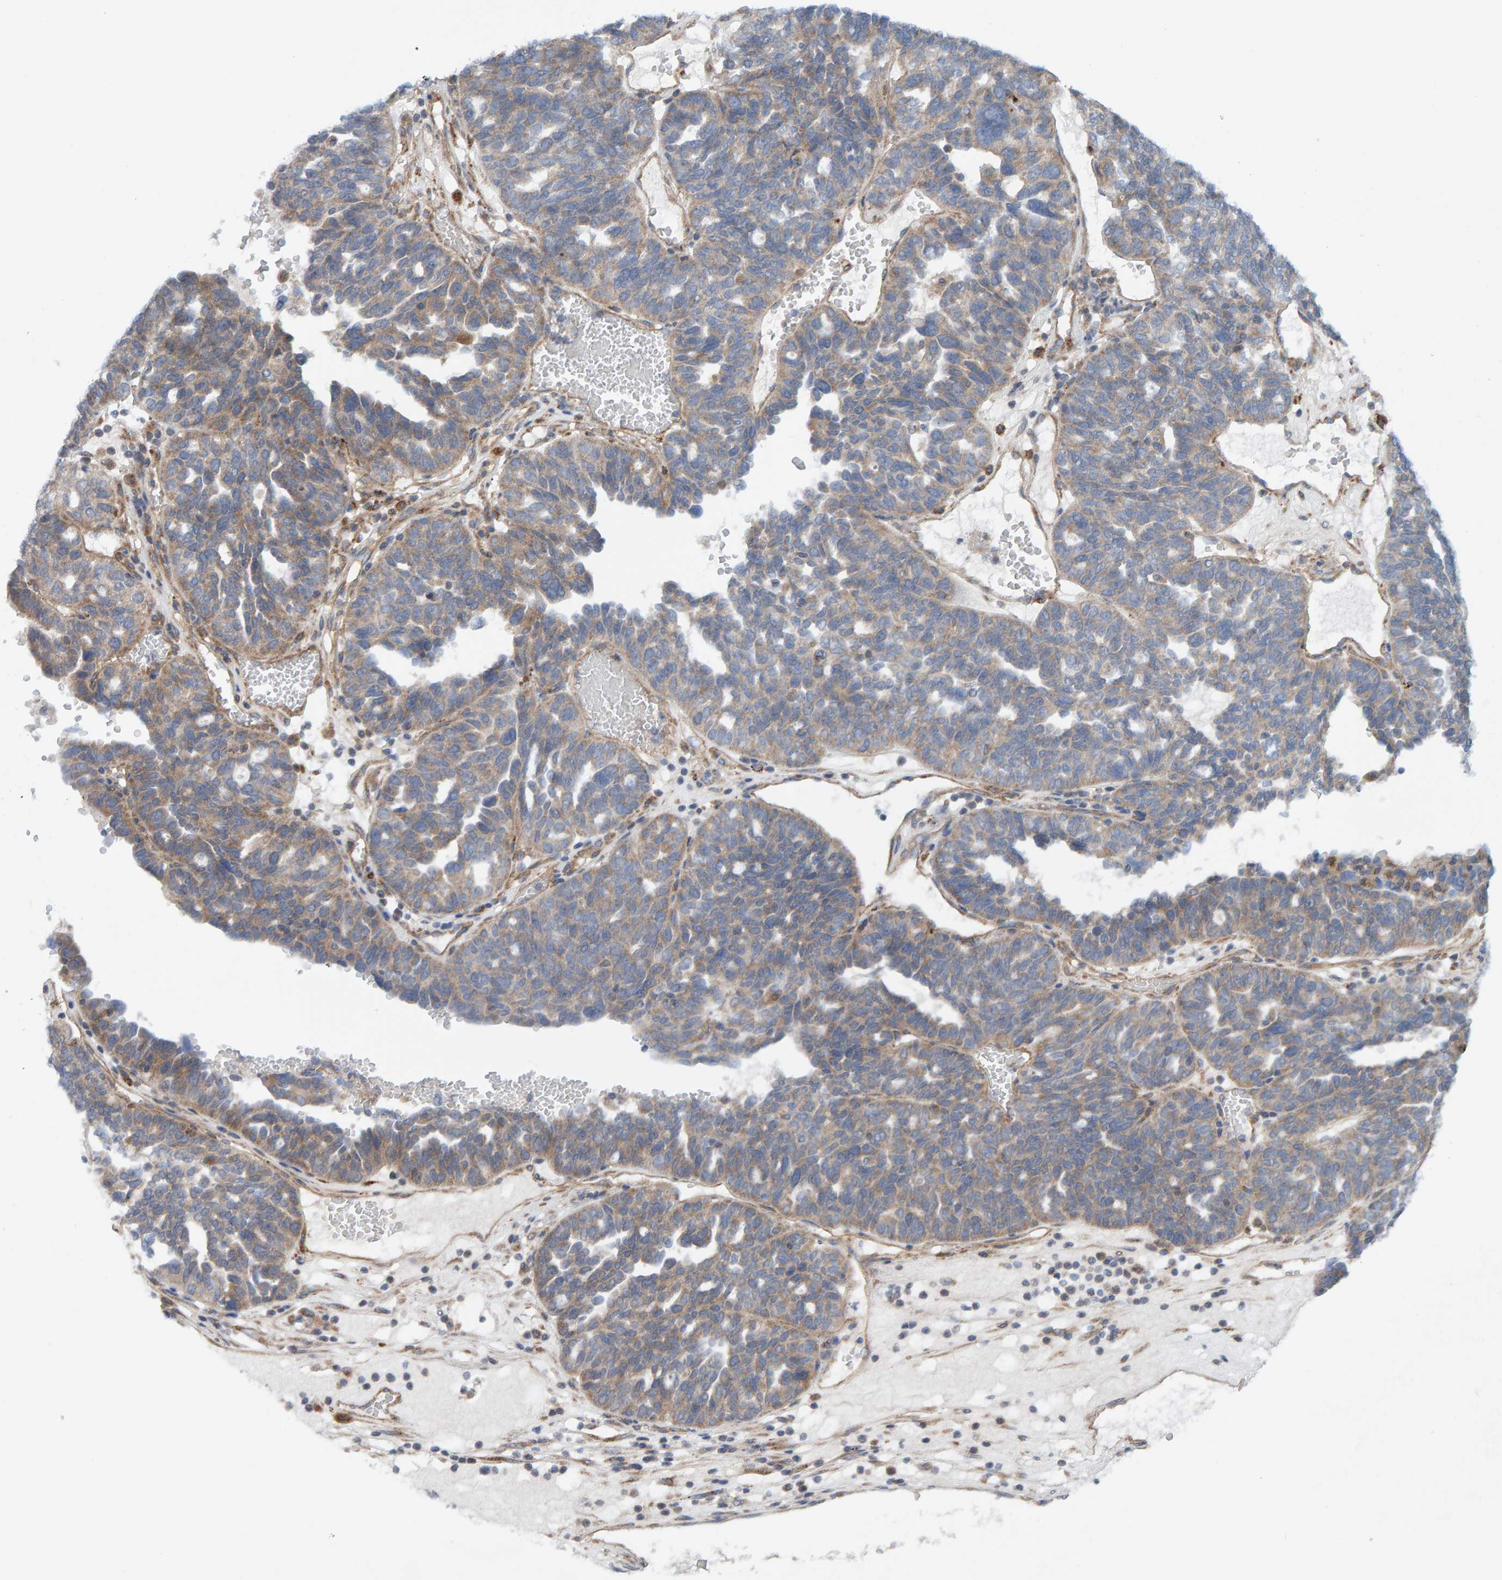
{"staining": {"intensity": "weak", "quantity": ">75%", "location": "cytoplasmic/membranous"}, "tissue": "ovarian cancer", "cell_type": "Tumor cells", "image_type": "cancer", "snomed": [{"axis": "morphology", "description": "Cystadenocarcinoma, serous, NOS"}, {"axis": "topography", "description": "Ovary"}], "caption": "Protein analysis of ovarian cancer tissue reveals weak cytoplasmic/membranous expression in approximately >75% of tumor cells.", "gene": "CDK5RAP3", "patient": {"sex": "female", "age": 59}}